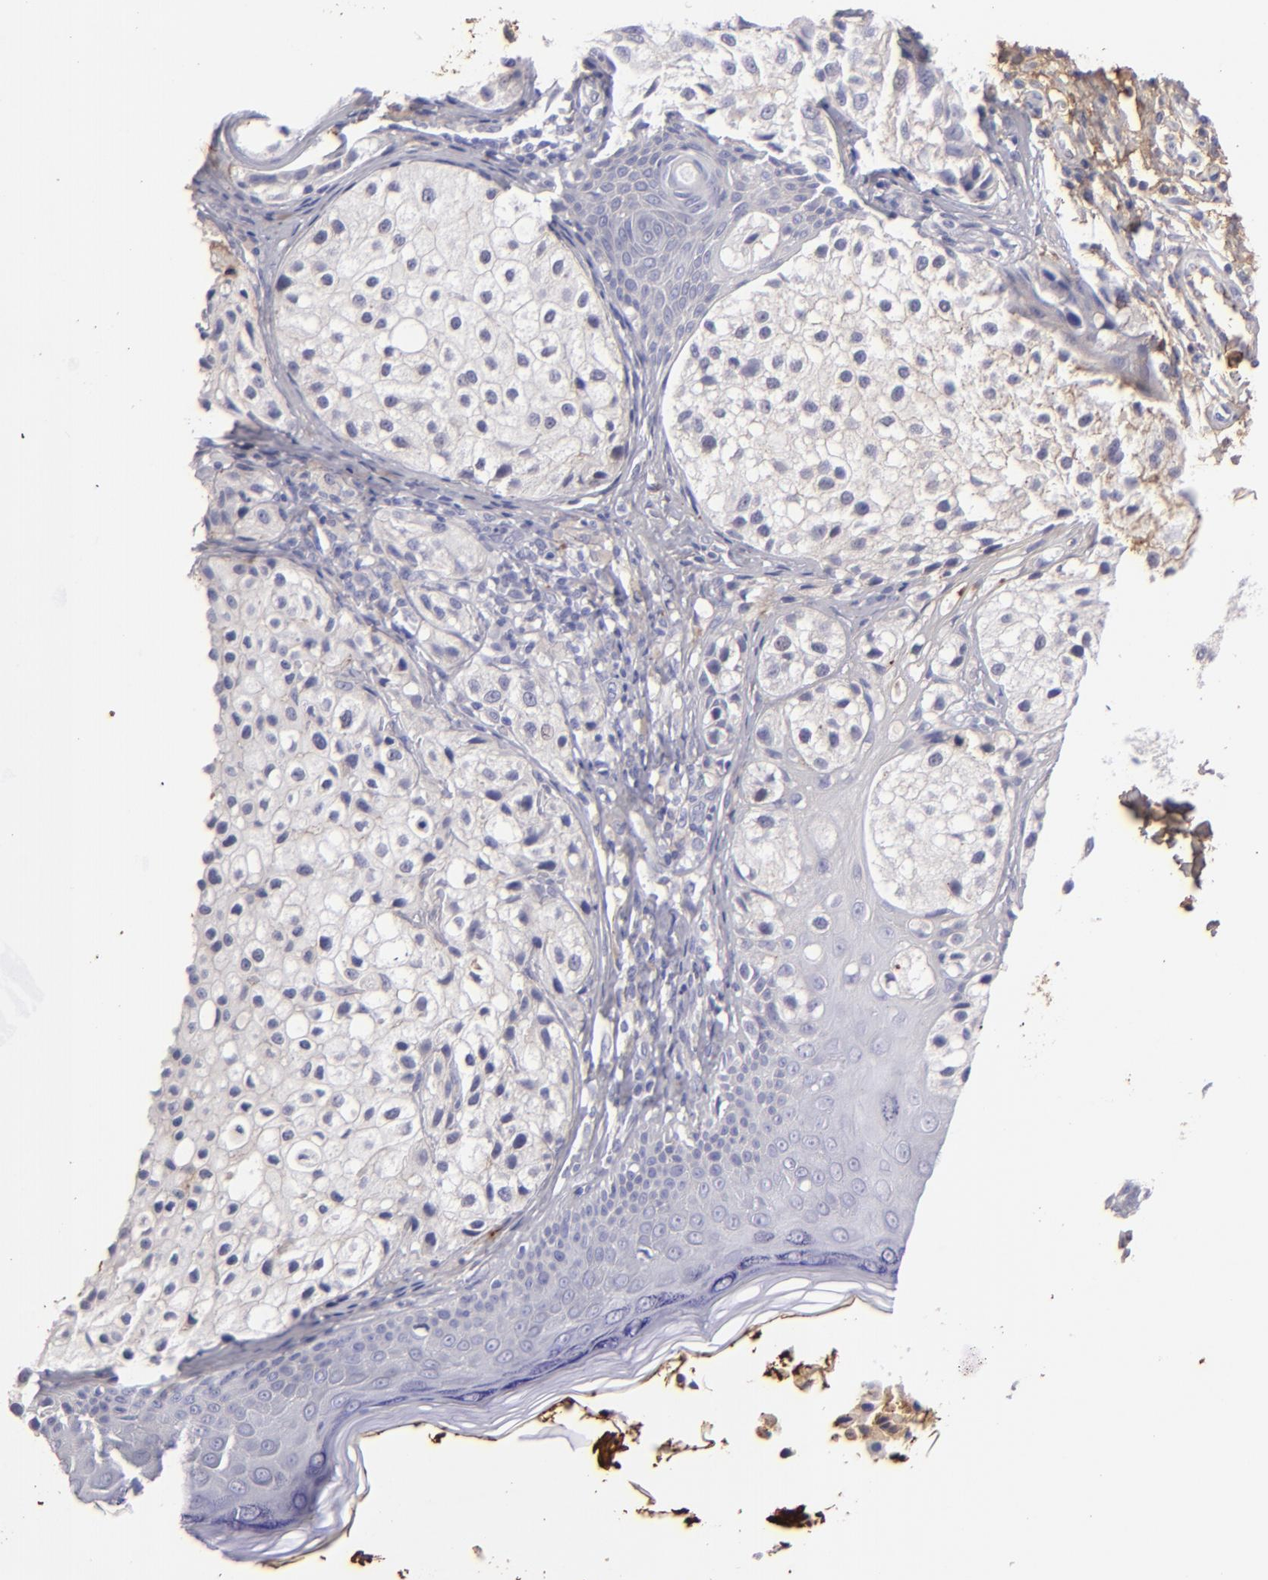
{"staining": {"intensity": "weak", "quantity": "<25%", "location": "cytoplasmic/membranous"}, "tissue": "melanoma", "cell_type": "Tumor cells", "image_type": "cancer", "snomed": [{"axis": "morphology", "description": "Malignant melanoma, NOS"}, {"axis": "topography", "description": "Skin"}], "caption": "DAB immunohistochemical staining of malignant melanoma shows no significant staining in tumor cells.", "gene": "FGB", "patient": {"sex": "male", "age": 23}}